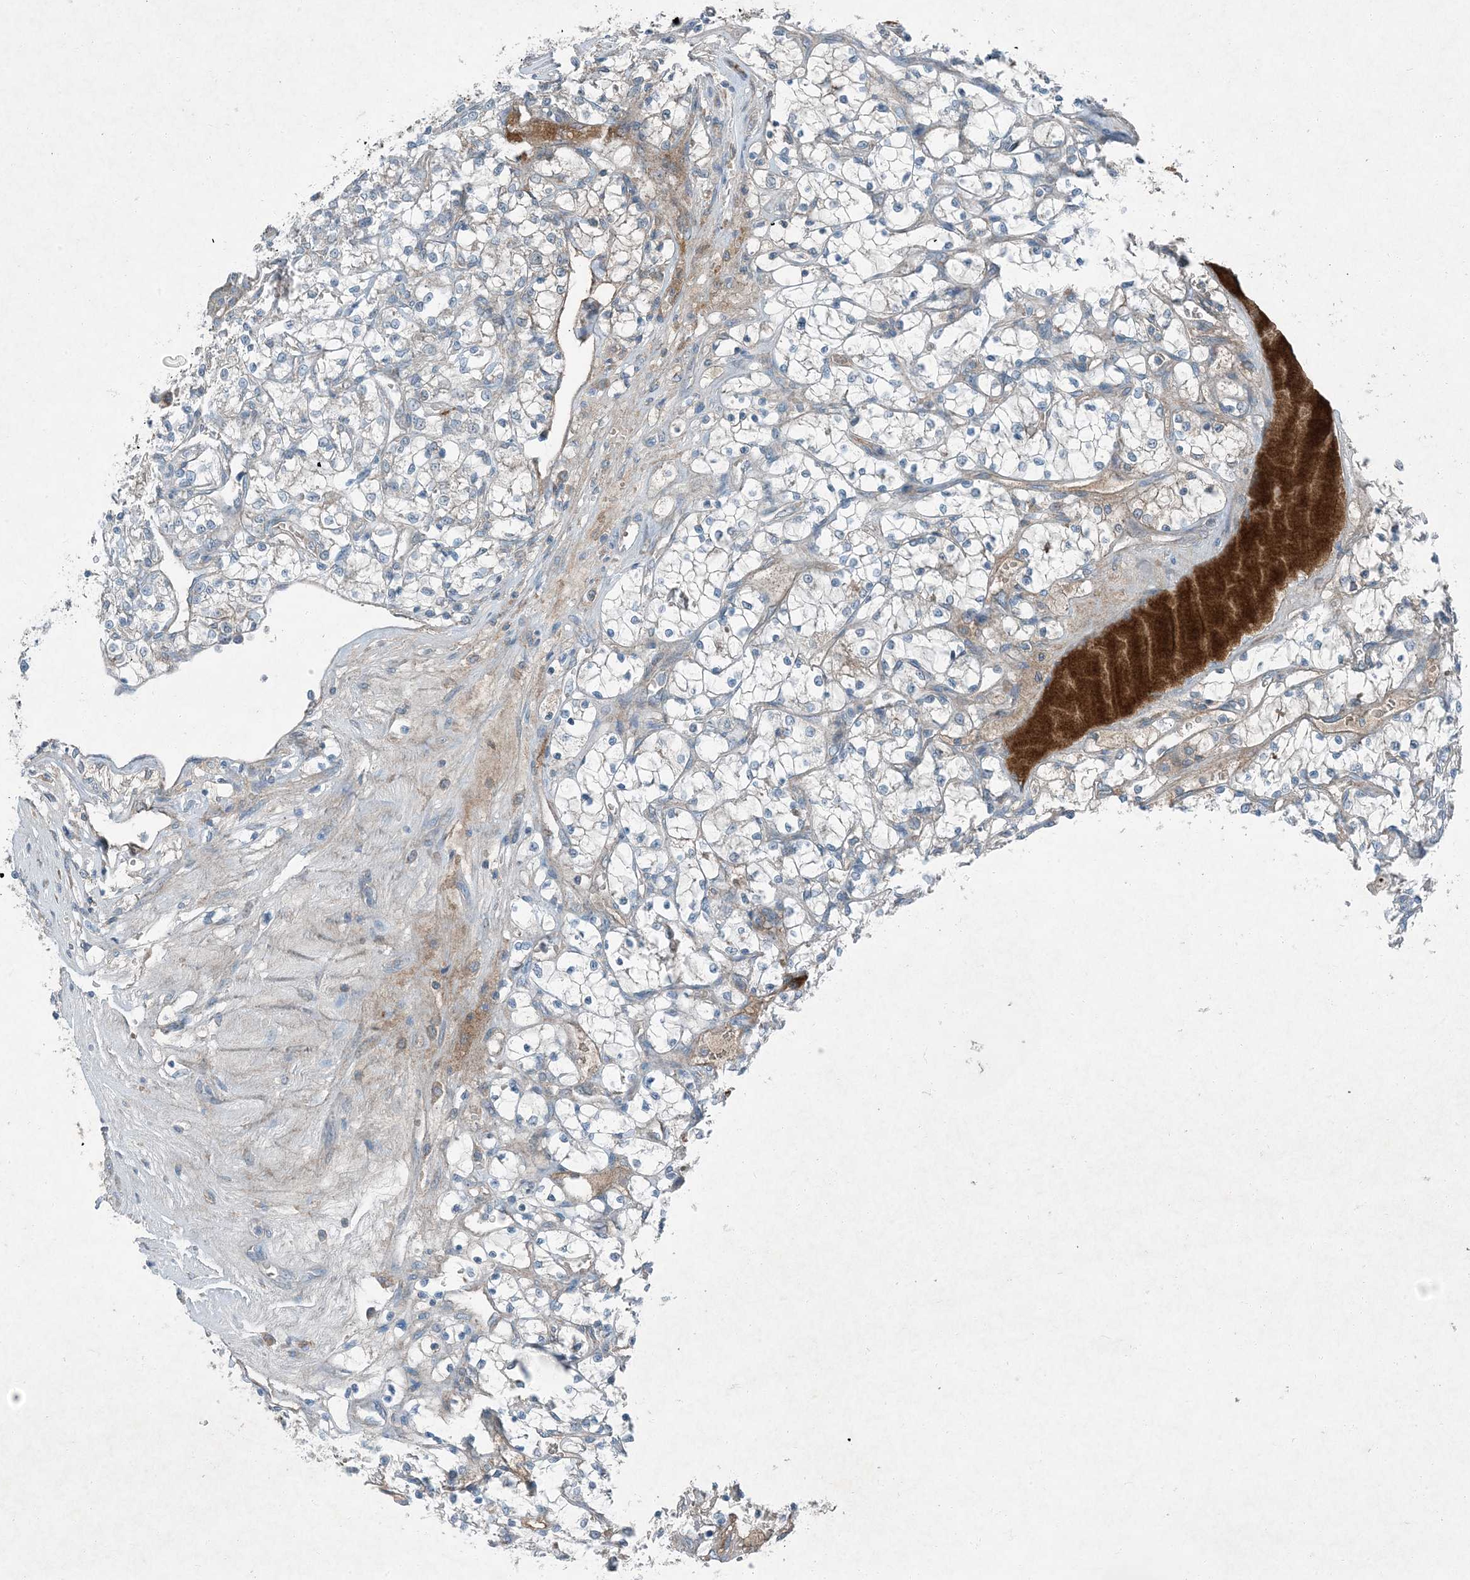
{"staining": {"intensity": "weak", "quantity": "<25%", "location": "cytoplasmic/membranous"}, "tissue": "renal cancer", "cell_type": "Tumor cells", "image_type": "cancer", "snomed": [{"axis": "morphology", "description": "Adenocarcinoma, NOS"}, {"axis": "topography", "description": "Kidney"}], "caption": "The image exhibits no staining of tumor cells in adenocarcinoma (renal).", "gene": "APOM", "patient": {"sex": "female", "age": 69}}